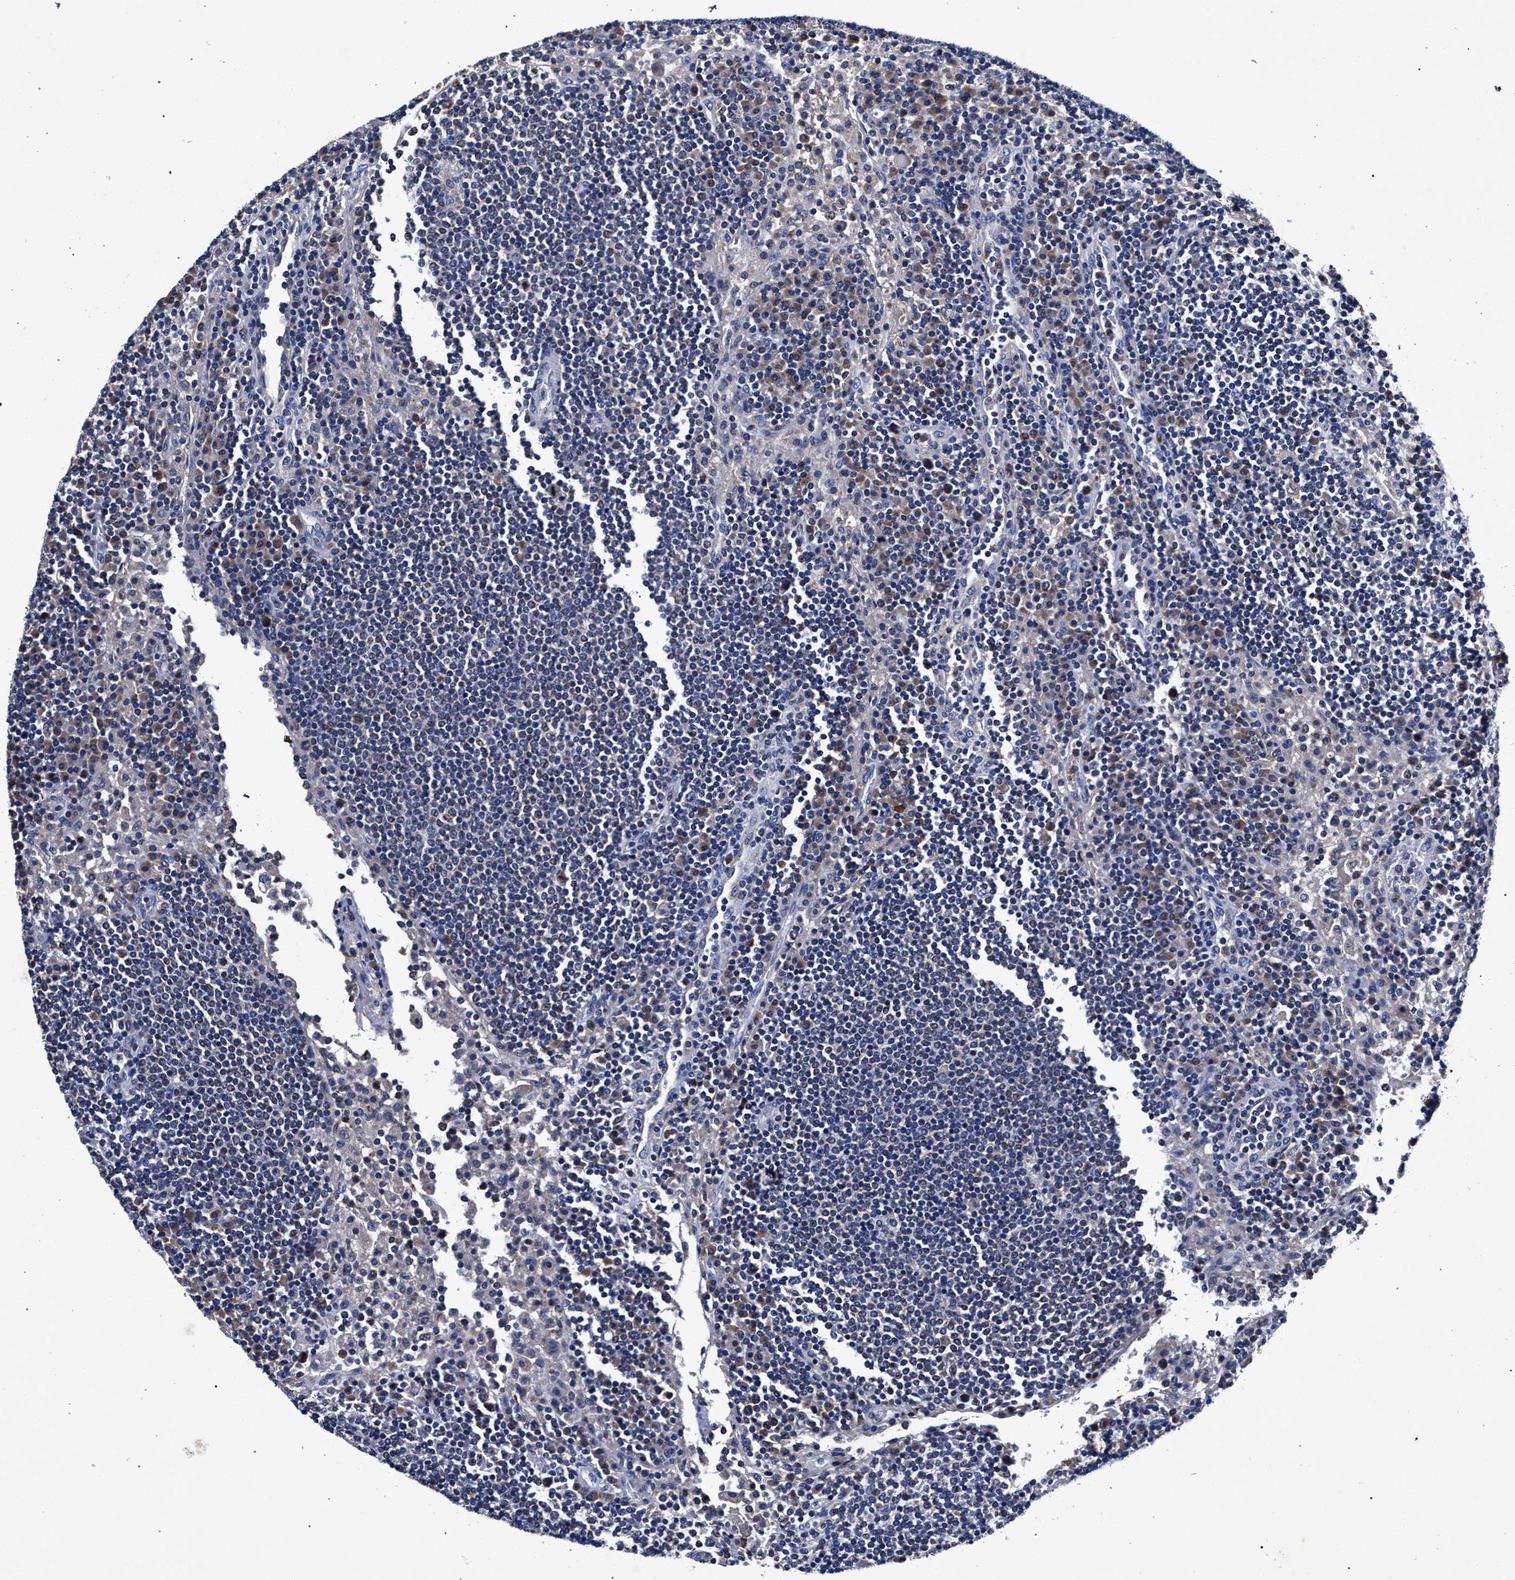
{"staining": {"intensity": "negative", "quantity": "none", "location": "none"}, "tissue": "lymph node", "cell_type": "Germinal center cells", "image_type": "normal", "snomed": [{"axis": "morphology", "description": "Normal tissue, NOS"}, {"axis": "topography", "description": "Lymph node"}], "caption": "This image is of unremarkable lymph node stained with IHC to label a protein in brown with the nuclei are counter-stained blue. There is no positivity in germinal center cells. (Immunohistochemistry (ihc), brightfield microscopy, high magnification).", "gene": "HSD17B14", "patient": {"sex": "female", "age": 53}}